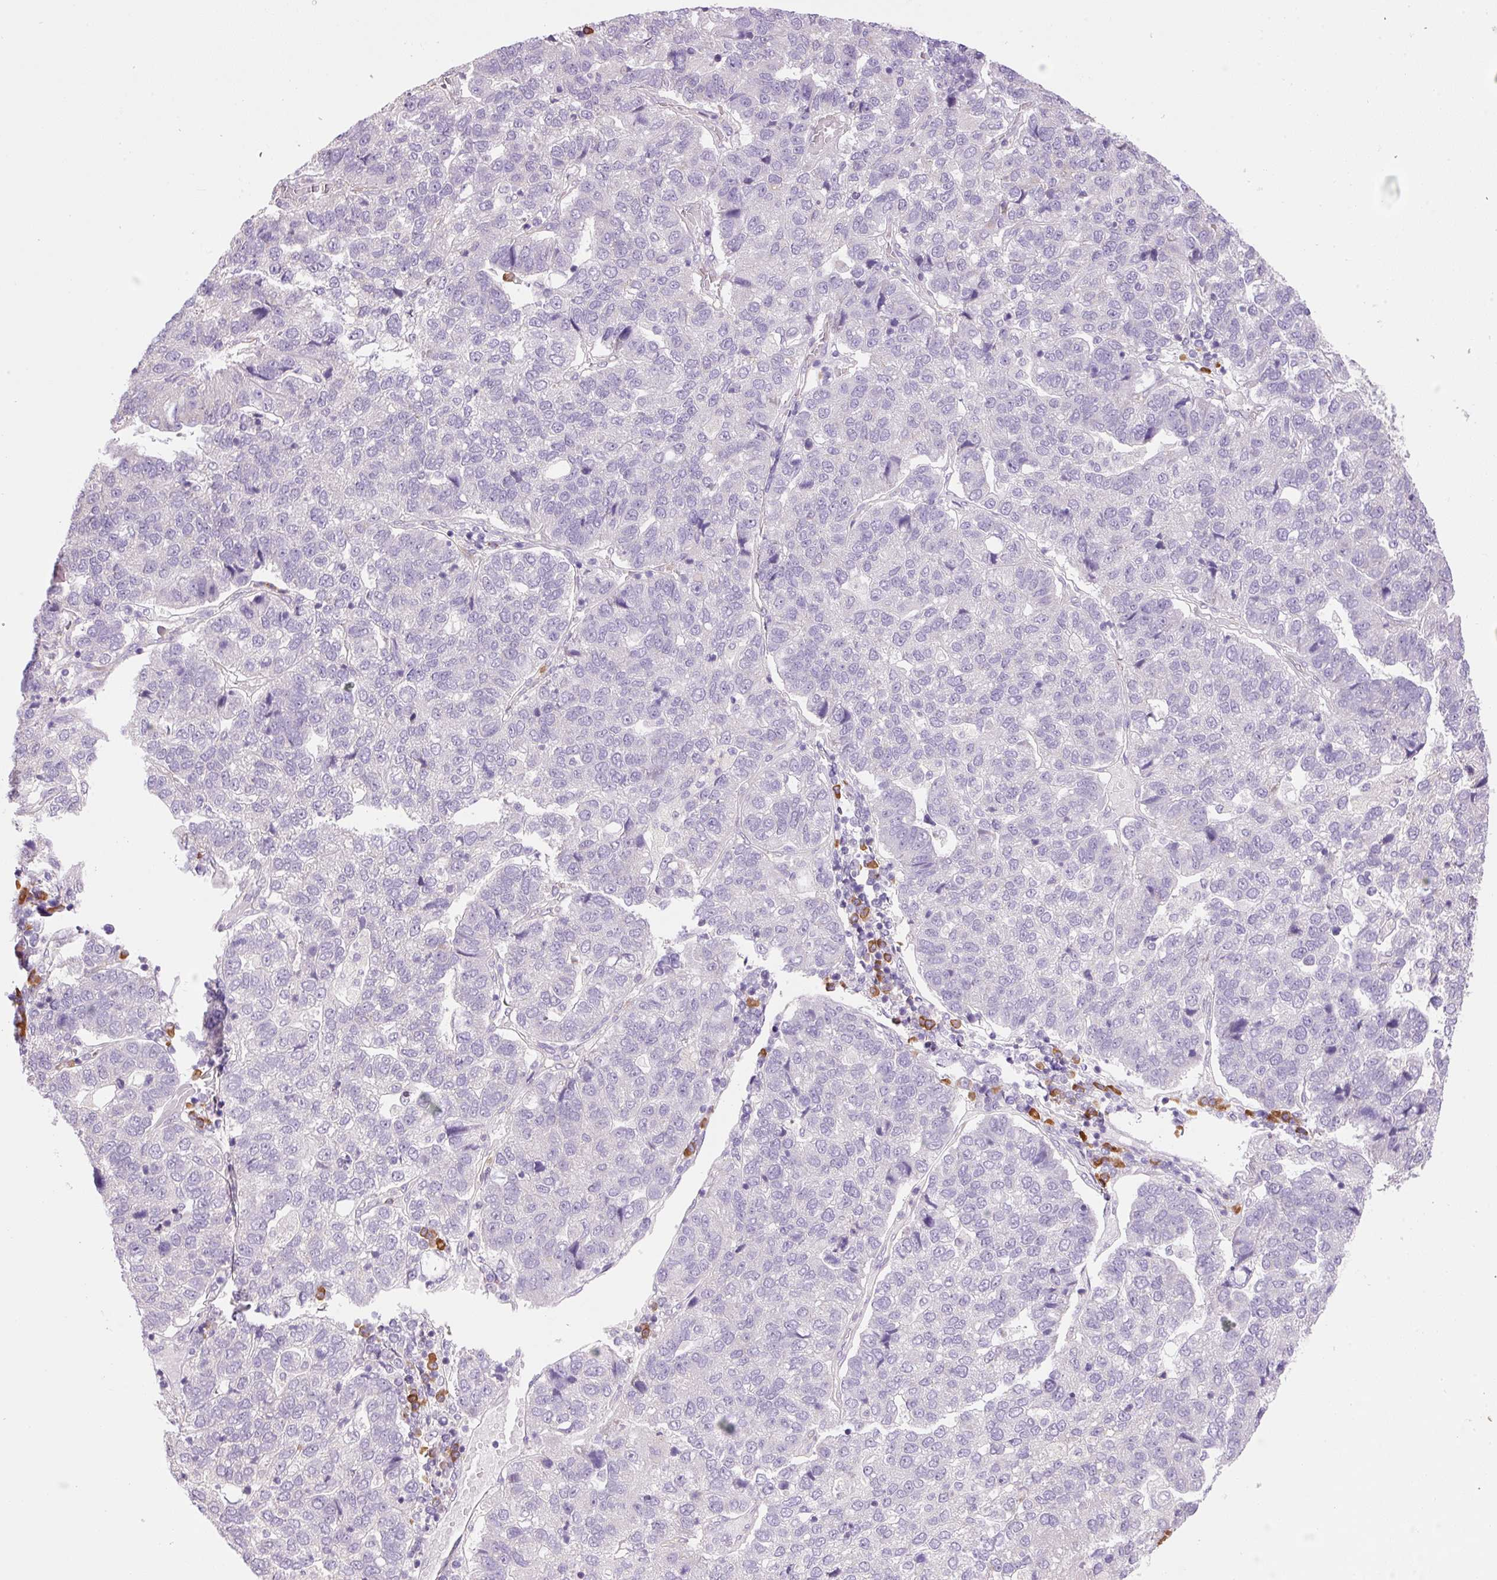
{"staining": {"intensity": "negative", "quantity": "none", "location": "none"}, "tissue": "pancreatic cancer", "cell_type": "Tumor cells", "image_type": "cancer", "snomed": [{"axis": "morphology", "description": "Adenocarcinoma, NOS"}, {"axis": "topography", "description": "Pancreas"}], "caption": "There is no significant expression in tumor cells of pancreatic cancer (adenocarcinoma).", "gene": "PNPLA5", "patient": {"sex": "female", "age": 61}}